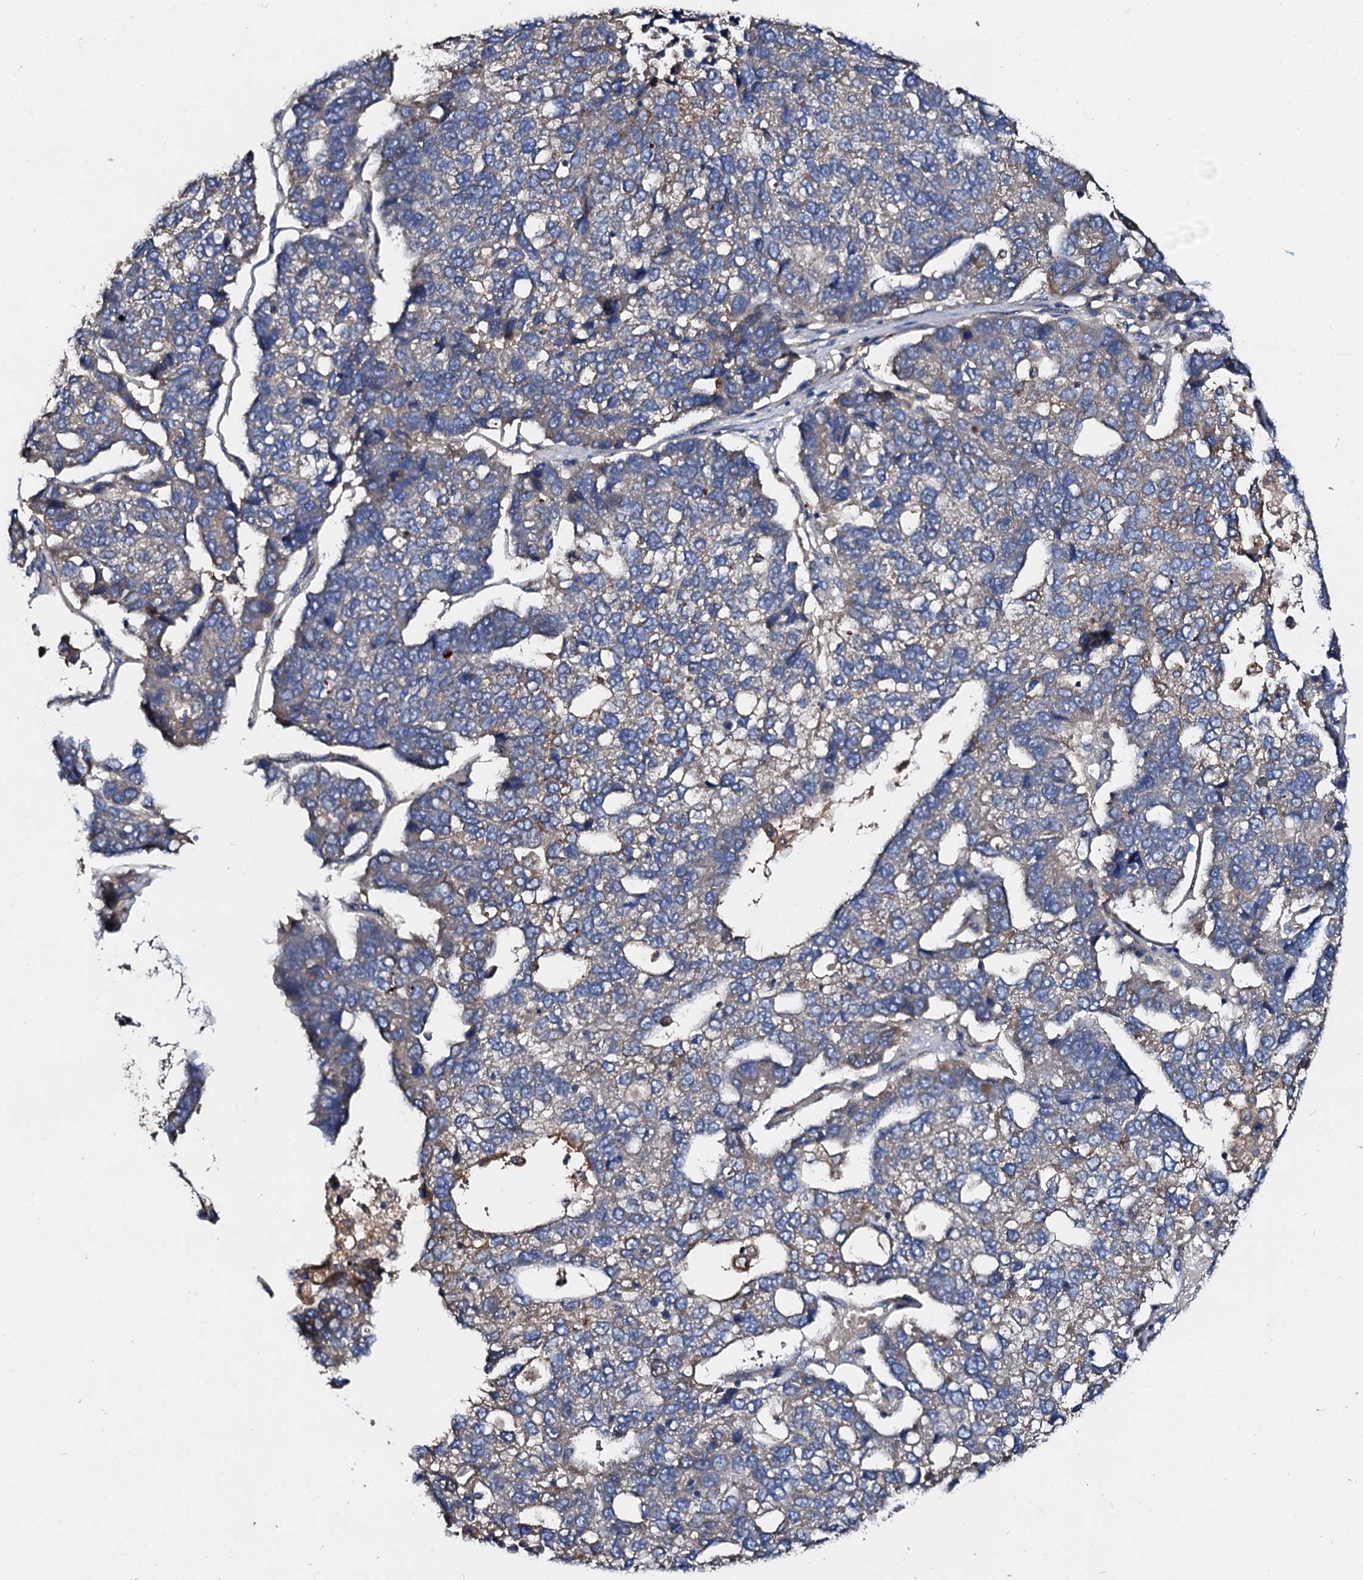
{"staining": {"intensity": "weak", "quantity": "<25%", "location": "cytoplasmic/membranous"}, "tissue": "pancreatic cancer", "cell_type": "Tumor cells", "image_type": "cancer", "snomed": [{"axis": "morphology", "description": "Adenocarcinoma, NOS"}, {"axis": "topography", "description": "Pancreas"}], "caption": "Tumor cells are negative for protein expression in human pancreatic cancer.", "gene": "FIBIN", "patient": {"sex": "female", "age": 61}}